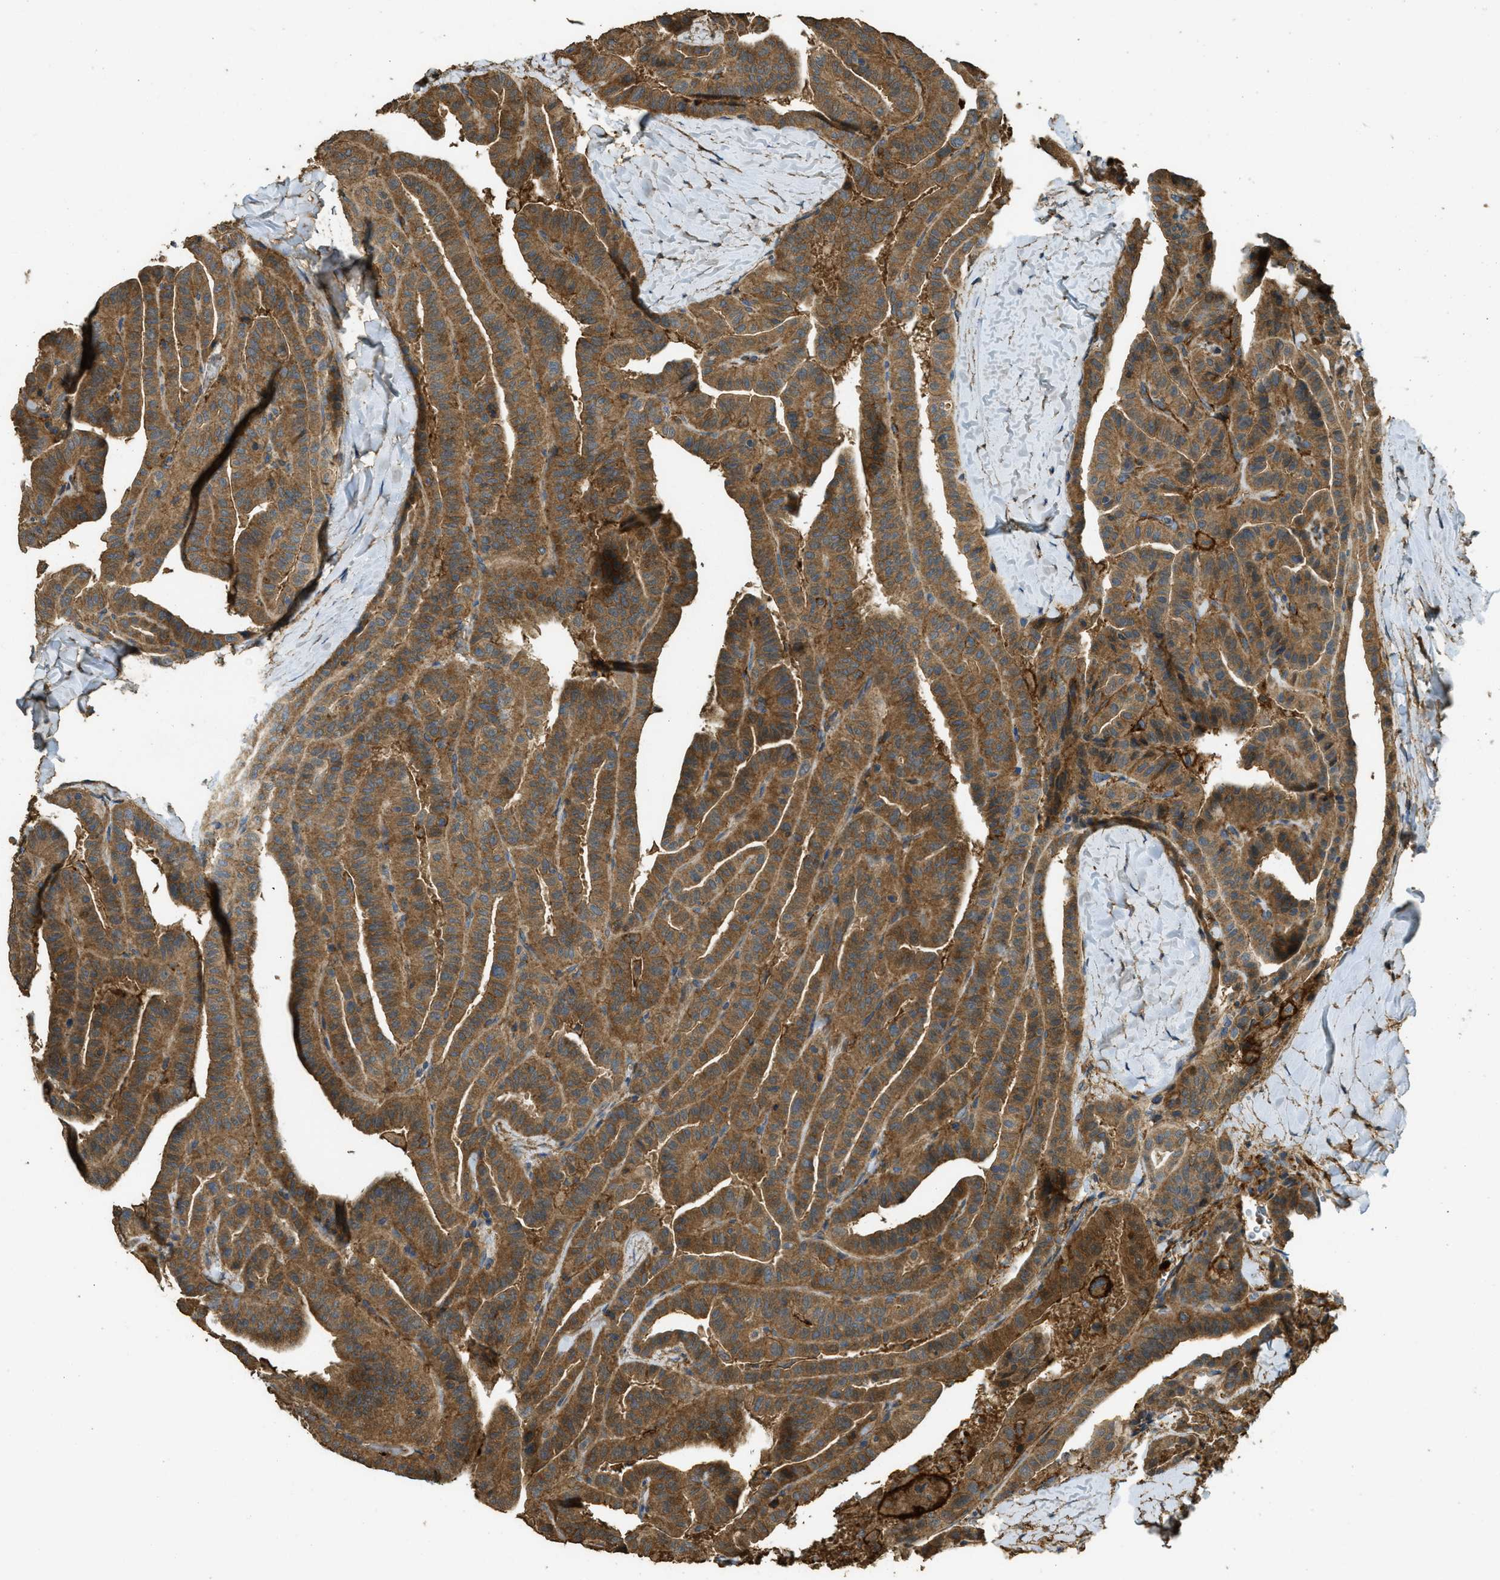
{"staining": {"intensity": "moderate", "quantity": ">75%", "location": "cytoplasmic/membranous"}, "tissue": "thyroid cancer", "cell_type": "Tumor cells", "image_type": "cancer", "snomed": [{"axis": "morphology", "description": "Papillary adenocarcinoma, NOS"}, {"axis": "topography", "description": "Thyroid gland"}], "caption": "Immunohistochemistry histopathology image of human thyroid cancer stained for a protein (brown), which demonstrates medium levels of moderate cytoplasmic/membranous positivity in about >75% of tumor cells.", "gene": "CD276", "patient": {"sex": "male", "age": 77}}